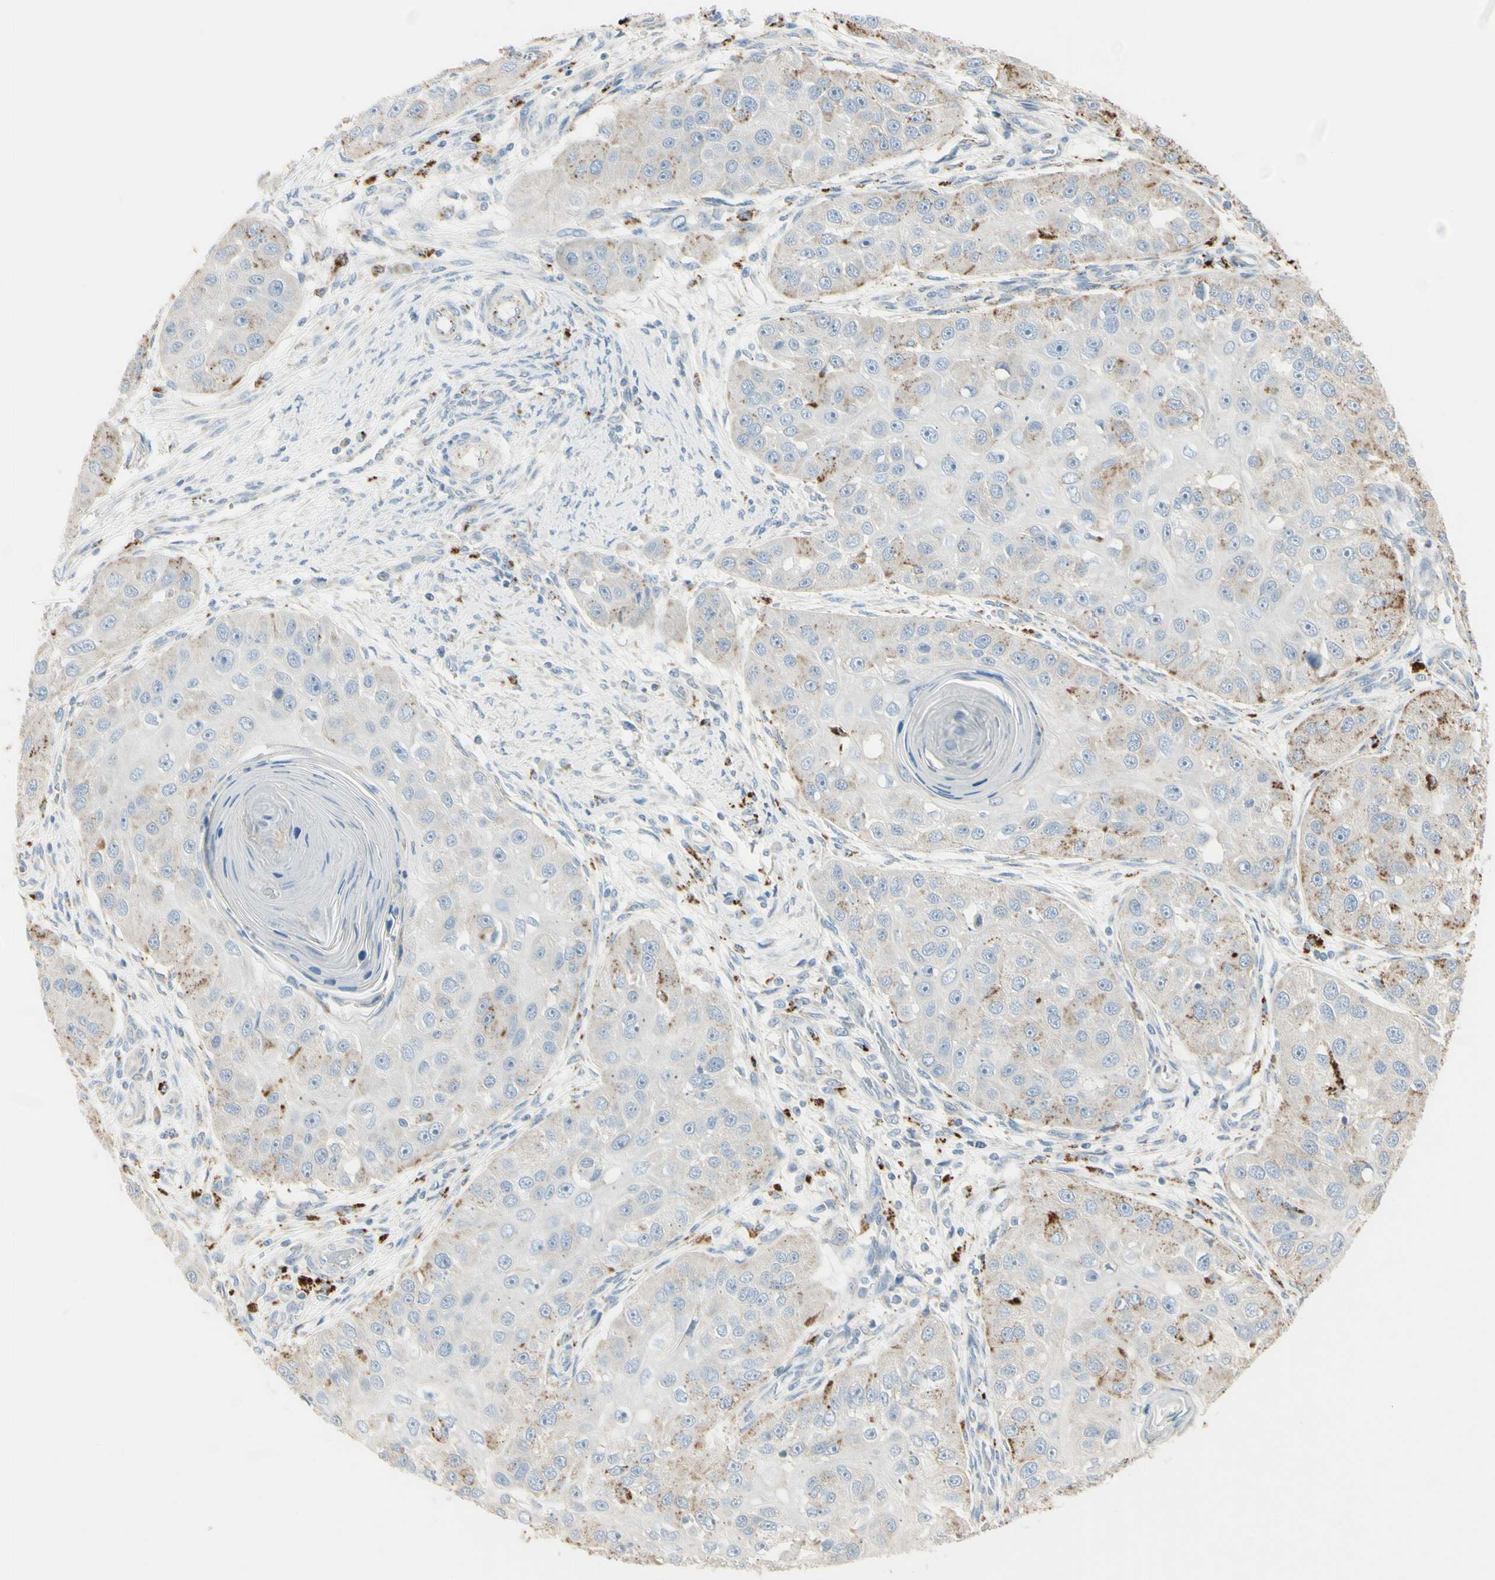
{"staining": {"intensity": "weak", "quantity": "25%-75%", "location": "cytoplasmic/membranous"}, "tissue": "head and neck cancer", "cell_type": "Tumor cells", "image_type": "cancer", "snomed": [{"axis": "morphology", "description": "Normal tissue, NOS"}, {"axis": "morphology", "description": "Squamous cell carcinoma, NOS"}, {"axis": "topography", "description": "Skeletal muscle"}, {"axis": "topography", "description": "Head-Neck"}], "caption": "High-magnification brightfield microscopy of head and neck squamous cell carcinoma stained with DAB (brown) and counterstained with hematoxylin (blue). tumor cells exhibit weak cytoplasmic/membranous expression is appreciated in about25%-75% of cells.", "gene": "ANGPTL1", "patient": {"sex": "male", "age": 51}}